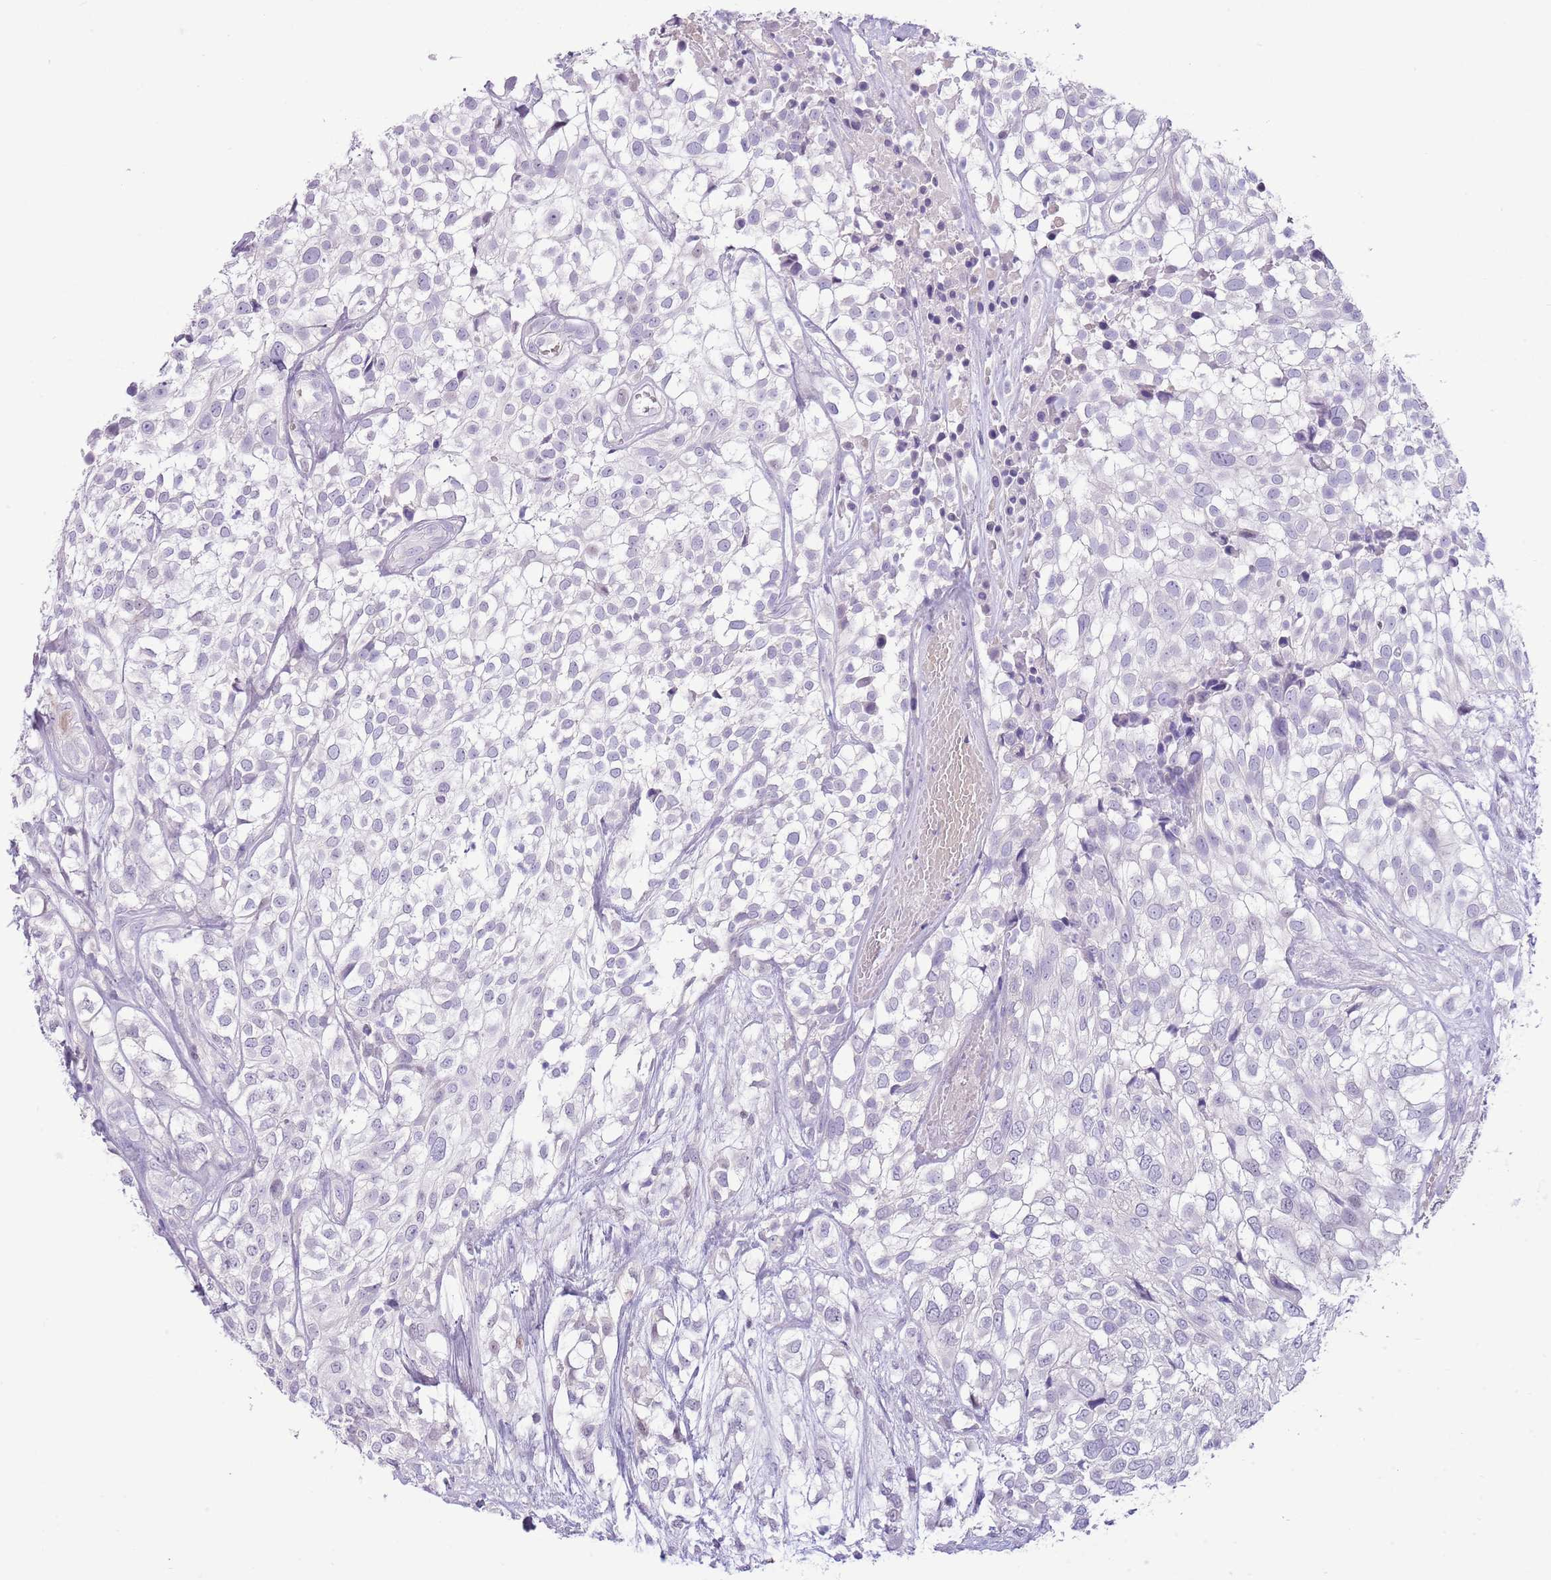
{"staining": {"intensity": "negative", "quantity": "none", "location": "none"}, "tissue": "urothelial cancer", "cell_type": "Tumor cells", "image_type": "cancer", "snomed": [{"axis": "morphology", "description": "Urothelial carcinoma, High grade"}, {"axis": "topography", "description": "Urinary bladder"}], "caption": "The histopathology image shows no significant staining in tumor cells of urothelial cancer.", "gene": "TOX2", "patient": {"sex": "male", "age": 56}}